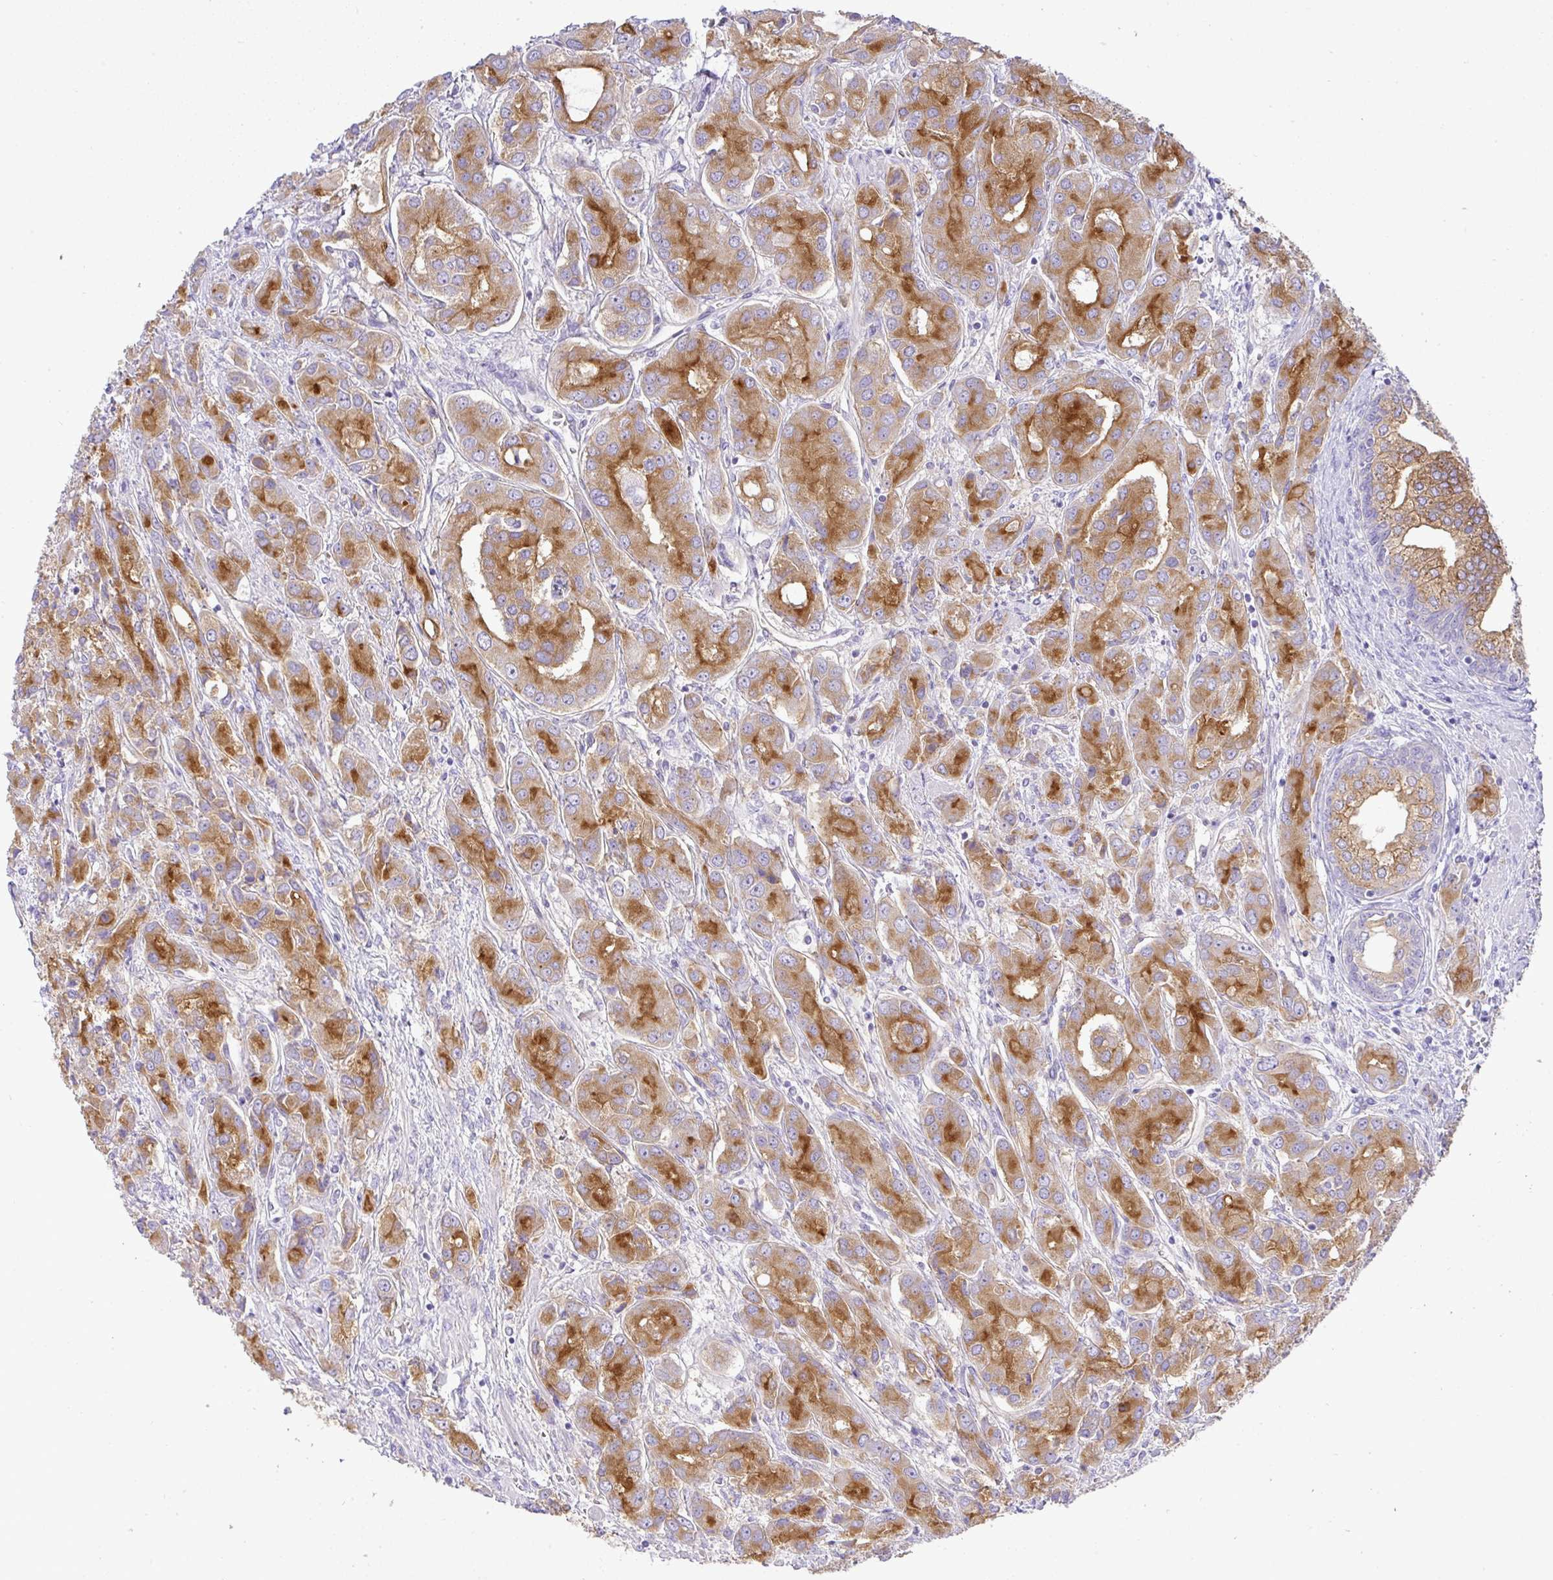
{"staining": {"intensity": "strong", "quantity": "25%-75%", "location": "cytoplasmic/membranous"}, "tissue": "prostate cancer", "cell_type": "Tumor cells", "image_type": "cancer", "snomed": [{"axis": "morphology", "description": "Adenocarcinoma, High grade"}, {"axis": "topography", "description": "Prostate"}], "caption": "Immunohistochemistry staining of prostate adenocarcinoma (high-grade), which demonstrates high levels of strong cytoplasmic/membranous staining in approximately 25%-75% of tumor cells indicating strong cytoplasmic/membranous protein positivity. The staining was performed using DAB (brown) for protein detection and nuclei were counterstained in hematoxylin (blue).", "gene": "FAM177A1", "patient": {"sex": "male", "age": 67}}